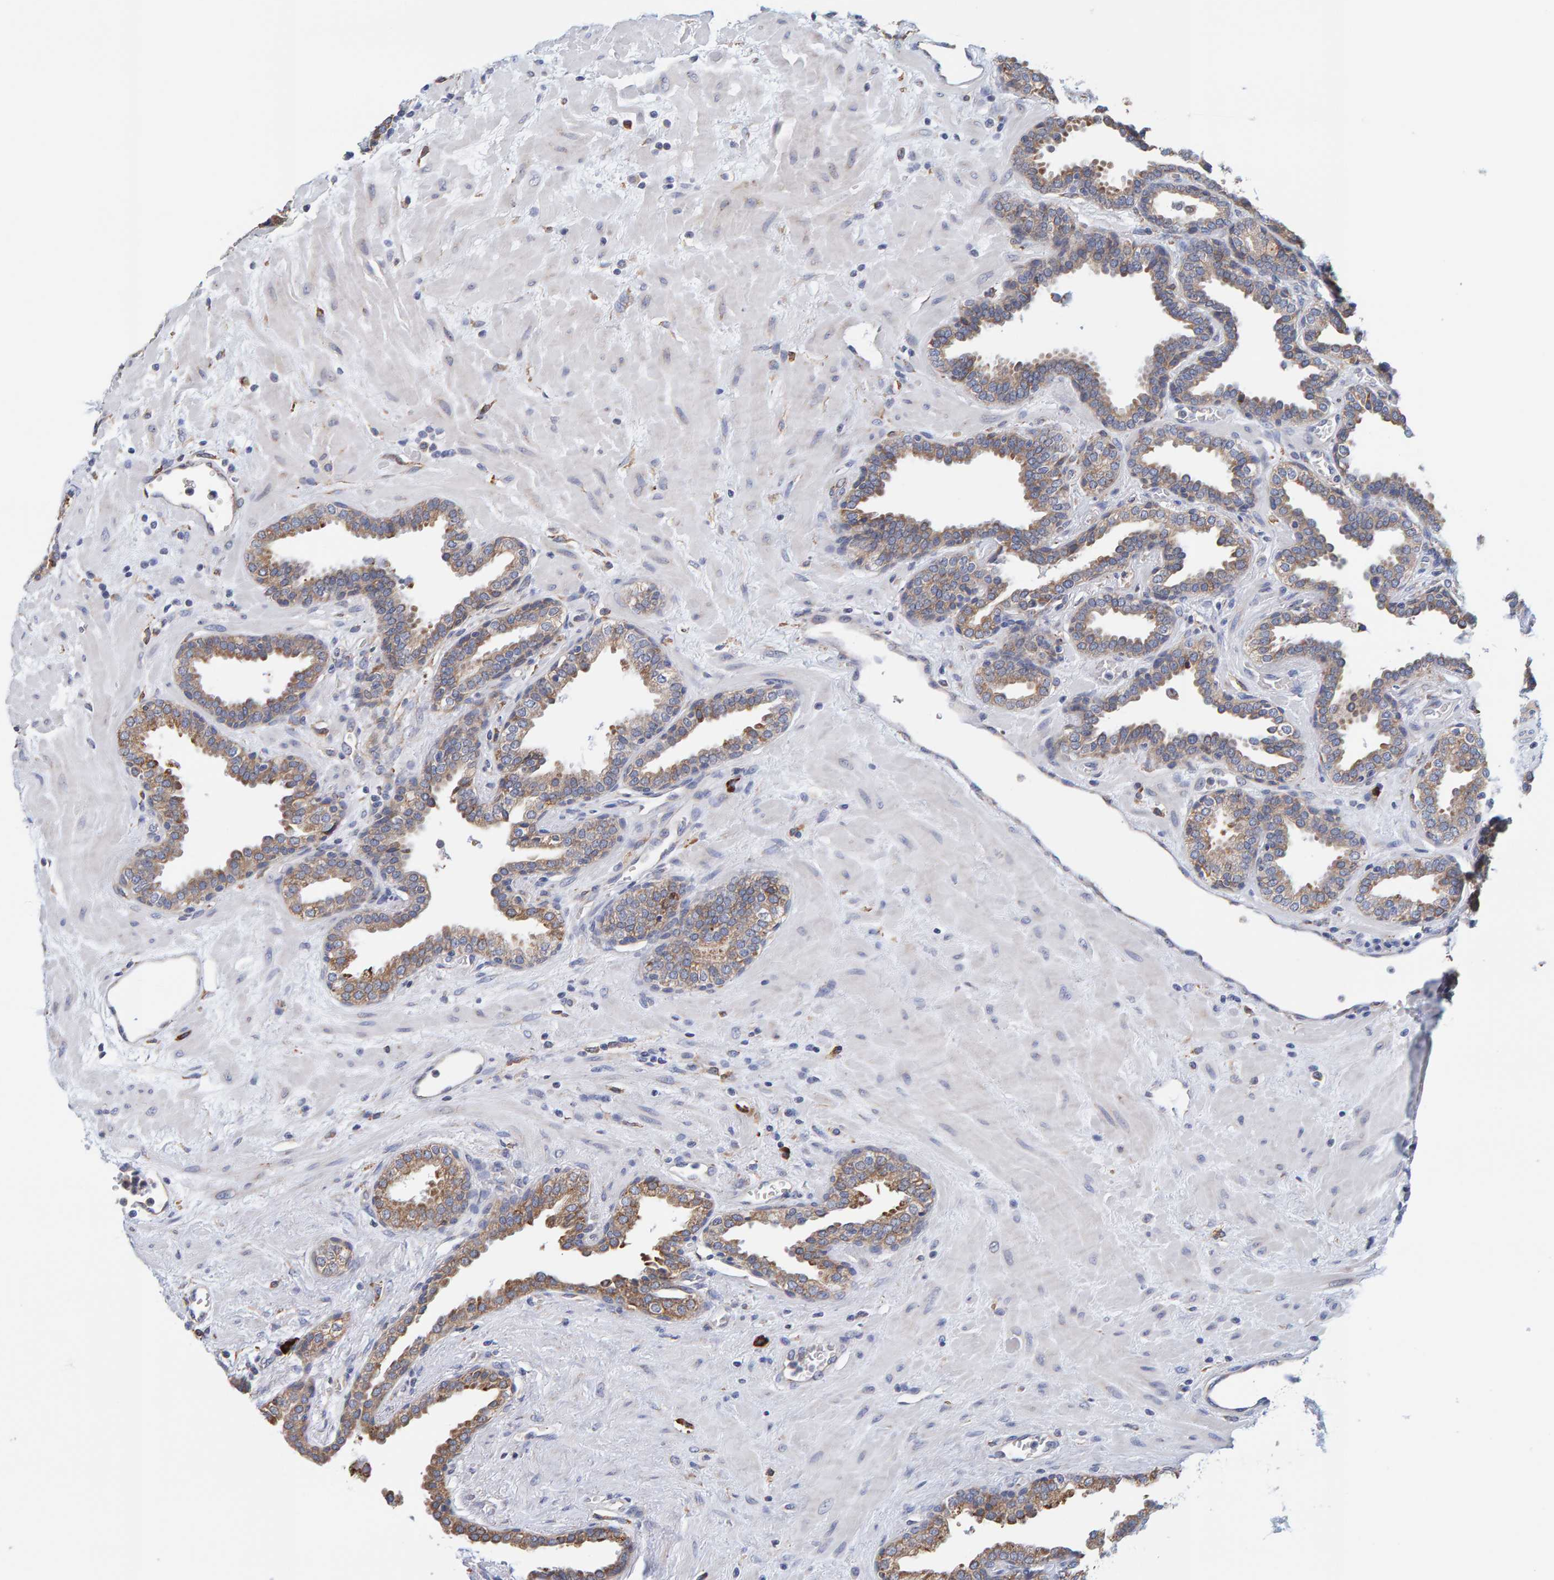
{"staining": {"intensity": "moderate", "quantity": "25%-75%", "location": "cytoplasmic/membranous"}, "tissue": "prostate", "cell_type": "Glandular cells", "image_type": "normal", "snomed": [{"axis": "morphology", "description": "Normal tissue, NOS"}, {"axis": "topography", "description": "Prostate"}], "caption": "Immunohistochemical staining of unremarkable prostate exhibits 25%-75% levels of moderate cytoplasmic/membranous protein positivity in about 25%-75% of glandular cells. (DAB (3,3'-diaminobenzidine) IHC, brown staining for protein, blue staining for nuclei).", "gene": "SGPL1", "patient": {"sex": "male", "age": 51}}